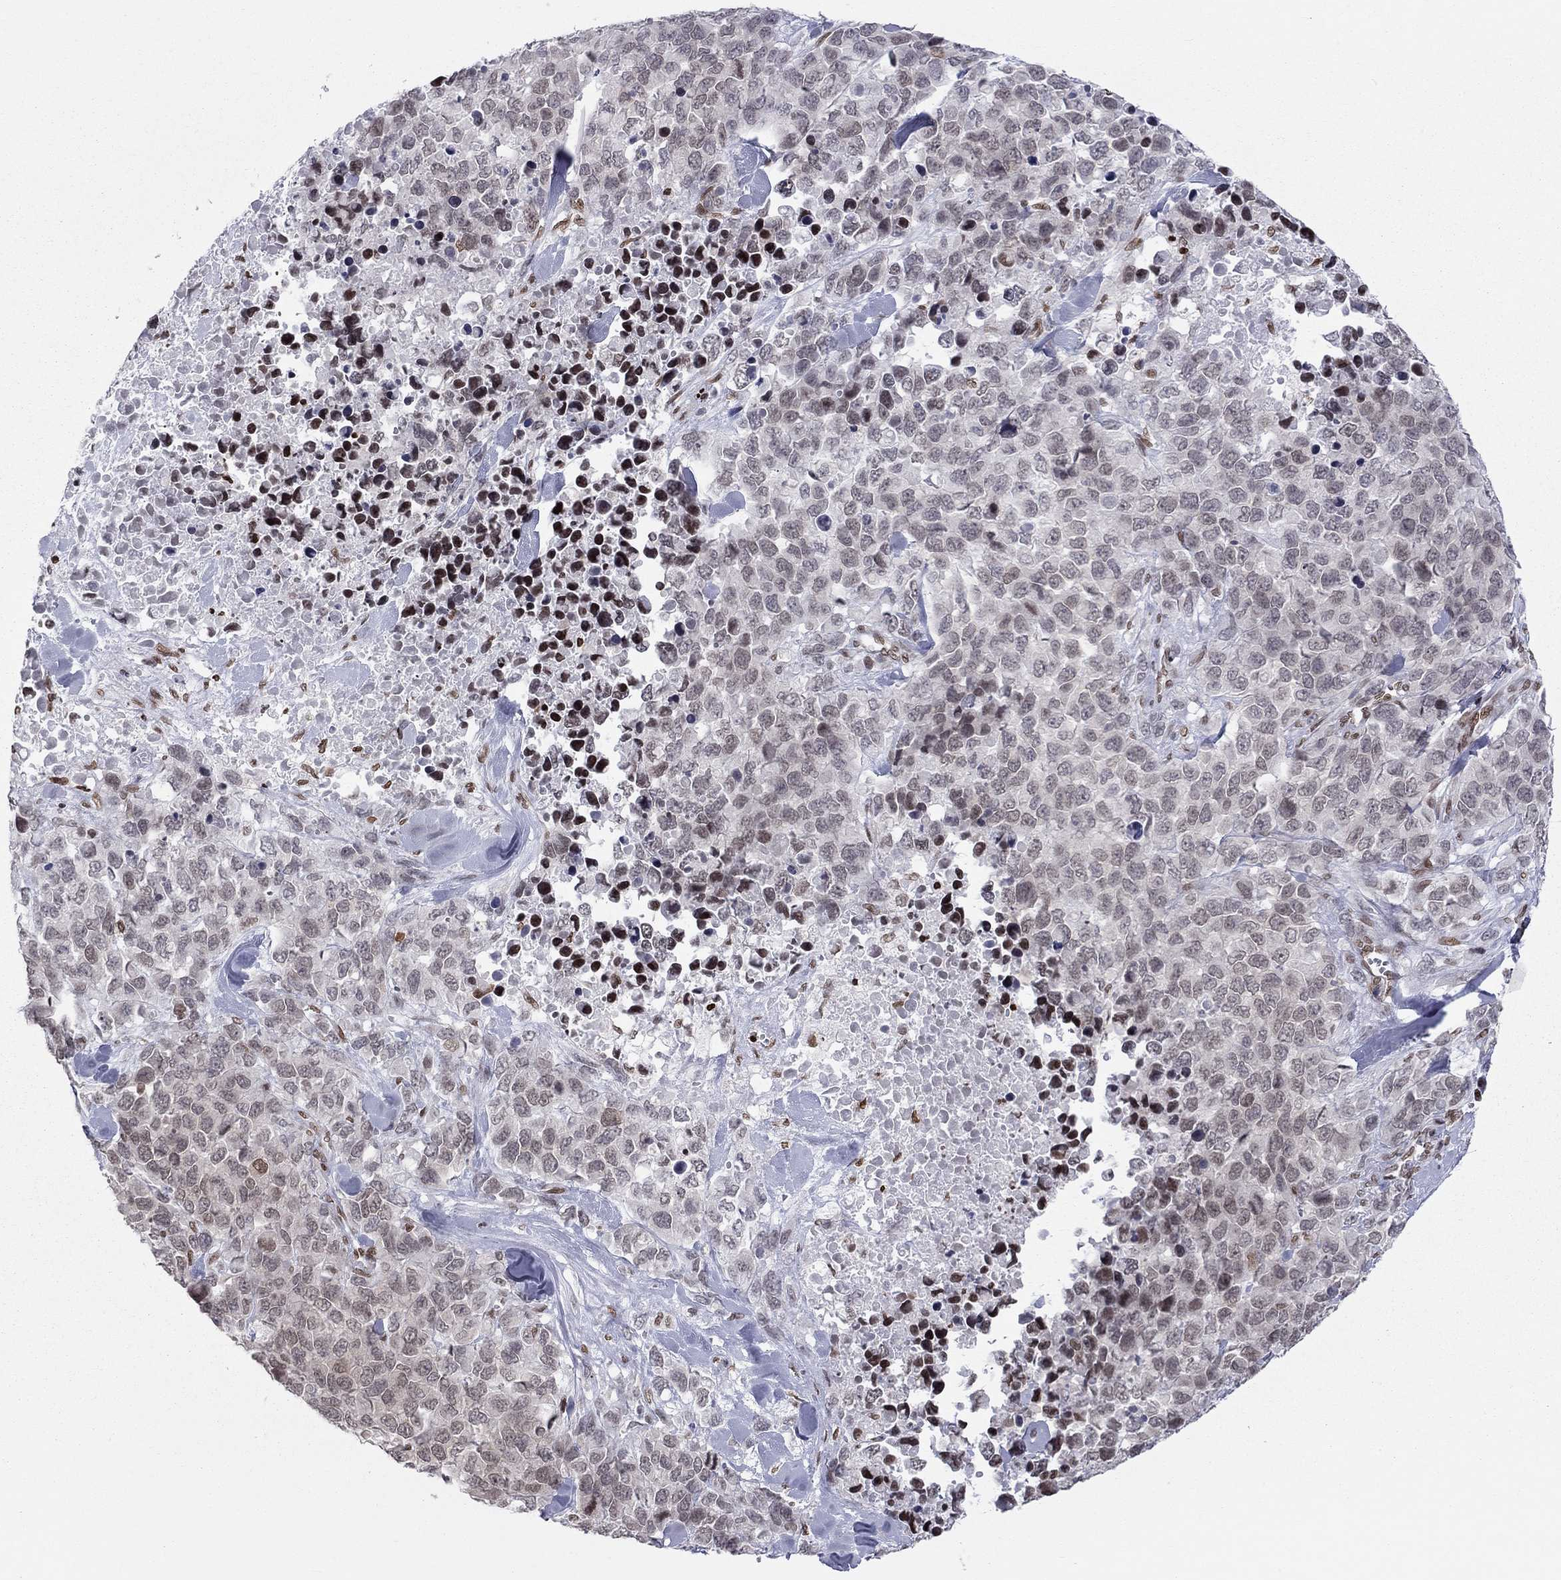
{"staining": {"intensity": "weak", "quantity": "<25%", "location": "nuclear"}, "tissue": "melanoma", "cell_type": "Tumor cells", "image_type": "cancer", "snomed": [{"axis": "morphology", "description": "Malignant melanoma, Metastatic site"}, {"axis": "topography", "description": "Skin"}], "caption": "Immunohistochemistry (IHC) photomicrograph of neoplastic tissue: human malignant melanoma (metastatic site) stained with DAB (3,3'-diaminobenzidine) displays no significant protein expression in tumor cells. (DAB (3,3'-diaminobenzidine) immunohistochemistry (IHC) with hematoxylin counter stain).", "gene": "H2AX", "patient": {"sex": "male", "age": 84}}